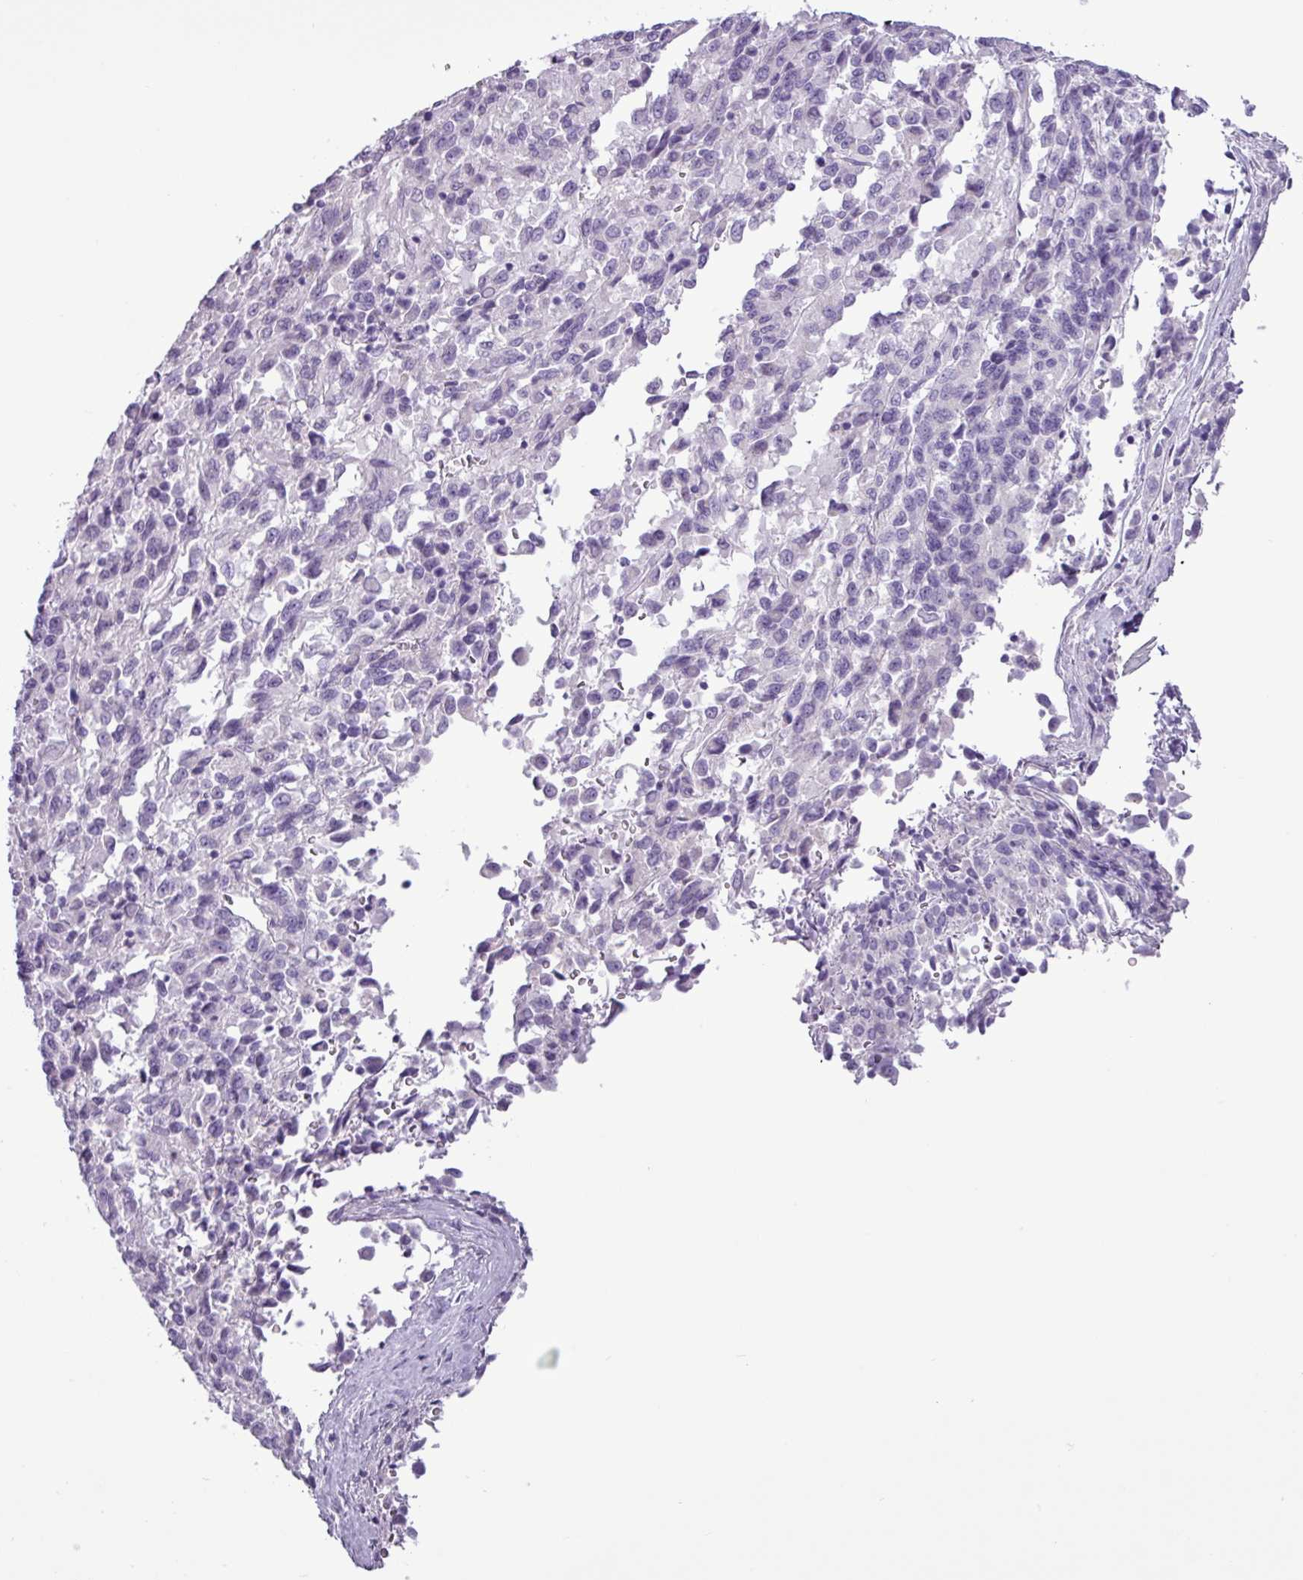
{"staining": {"intensity": "negative", "quantity": "none", "location": "none"}, "tissue": "melanoma", "cell_type": "Tumor cells", "image_type": "cancer", "snomed": [{"axis": "morphology", "description": "Malignant melanoma, Metastatic site"}, {"axis": "topography", "description": "Lung"}], "caption": "DAB (3,3'-diaminobenzidine) immunohistochemical staining of human malignant melanoma (metastatic site) exhibits no significant staining in tumor cells.", "gene": "ALDH3A1", "patient": {"sex": "male", "age": 64}}